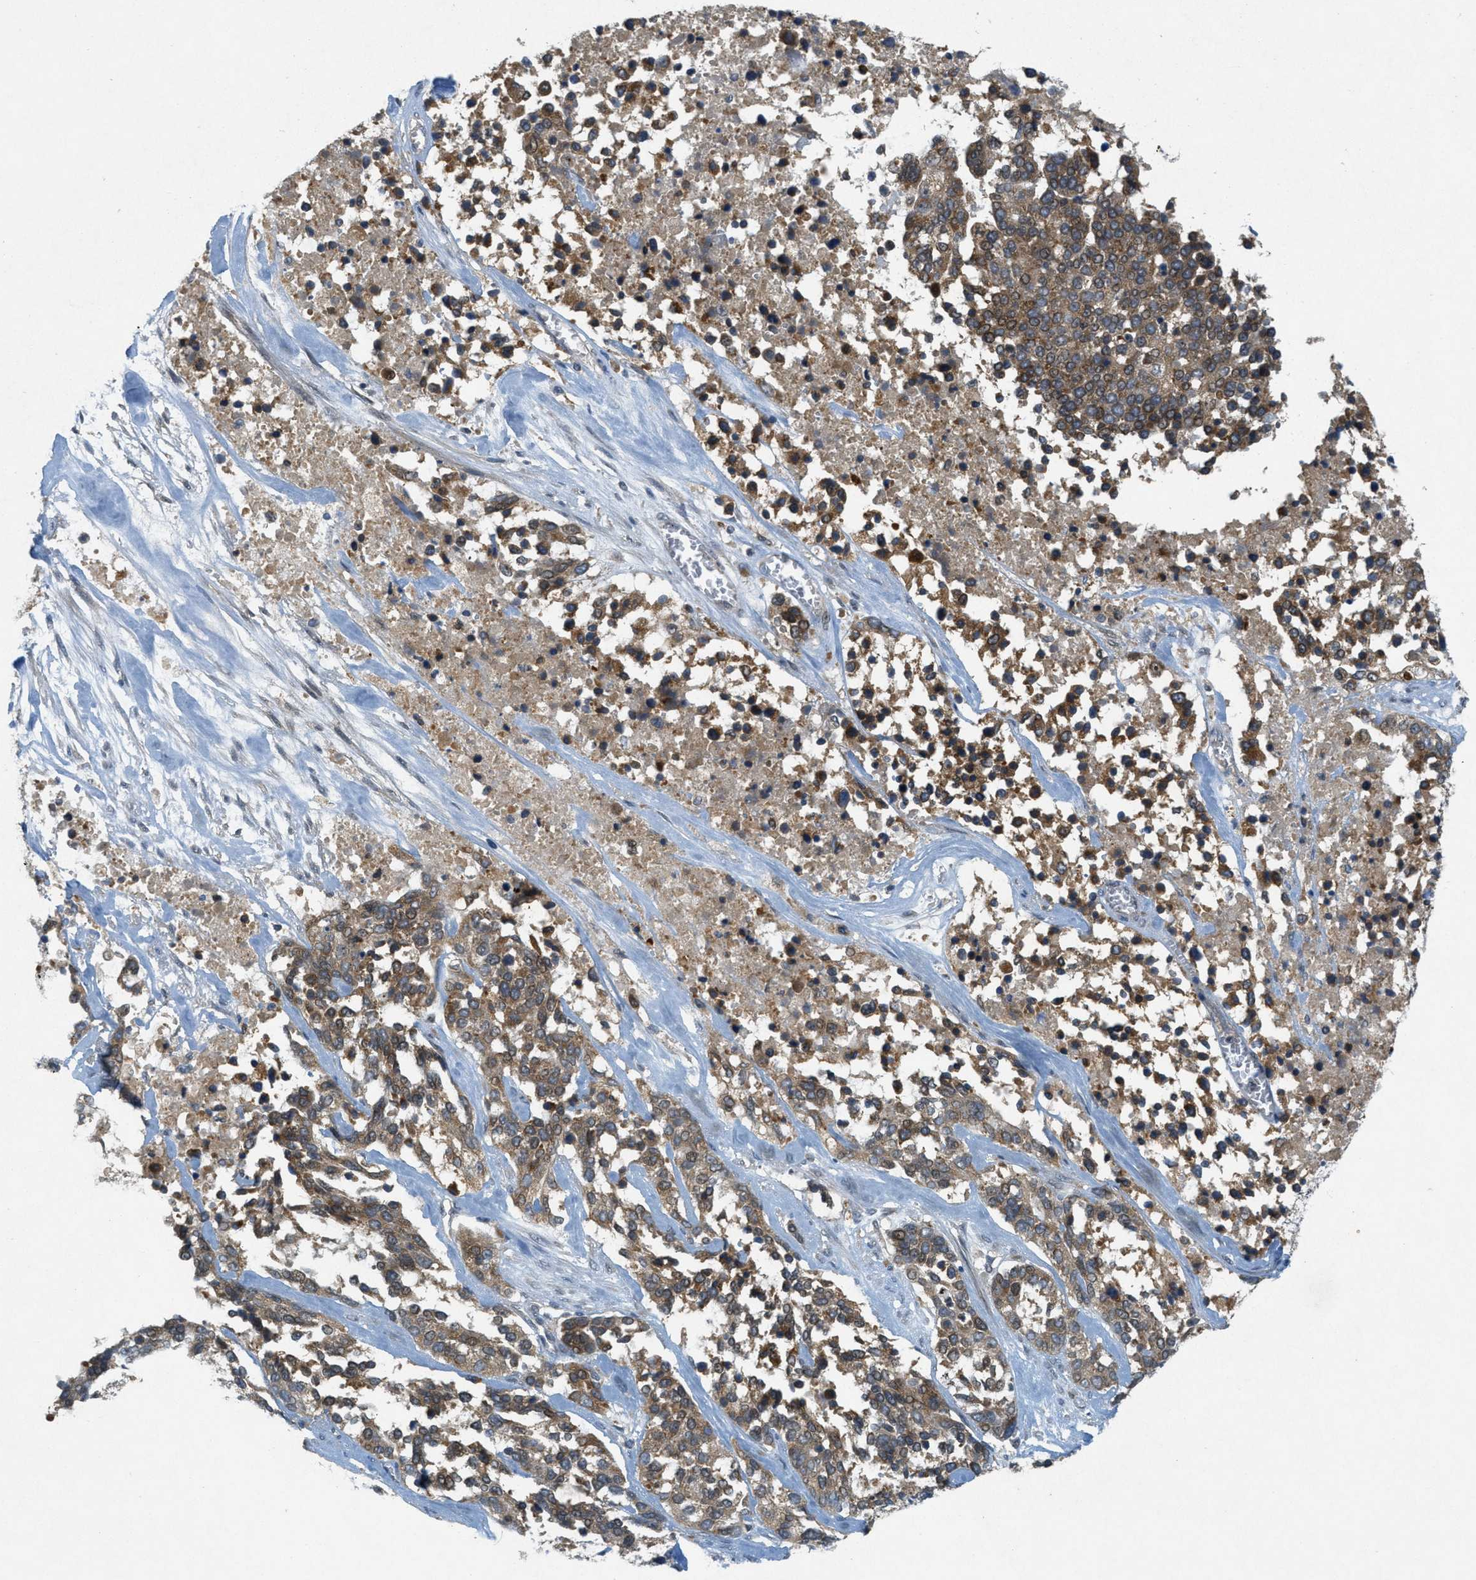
{"staining": {"intensity": "moderate", "quantity": ">75%", "location": "cytoplasmic/membranous,nuclear"}, "tissue": "ovarian cancer", "cell_type": "Tumor cells", "image_type": "cancer", "snomed": [{"axis": "morphology", "description": "Cystadenocarcinoma, serous, NOS"}, {"axis": "topography", "description": "Ovary"}], "caption": "A brown stain labels moderate cytoplasmic/membranous and nuclear expression of a protein in human ovarian cancer tumor cells.", "gene": "SIGMAR1", "patient": {"sex": "female", "age": 44}}